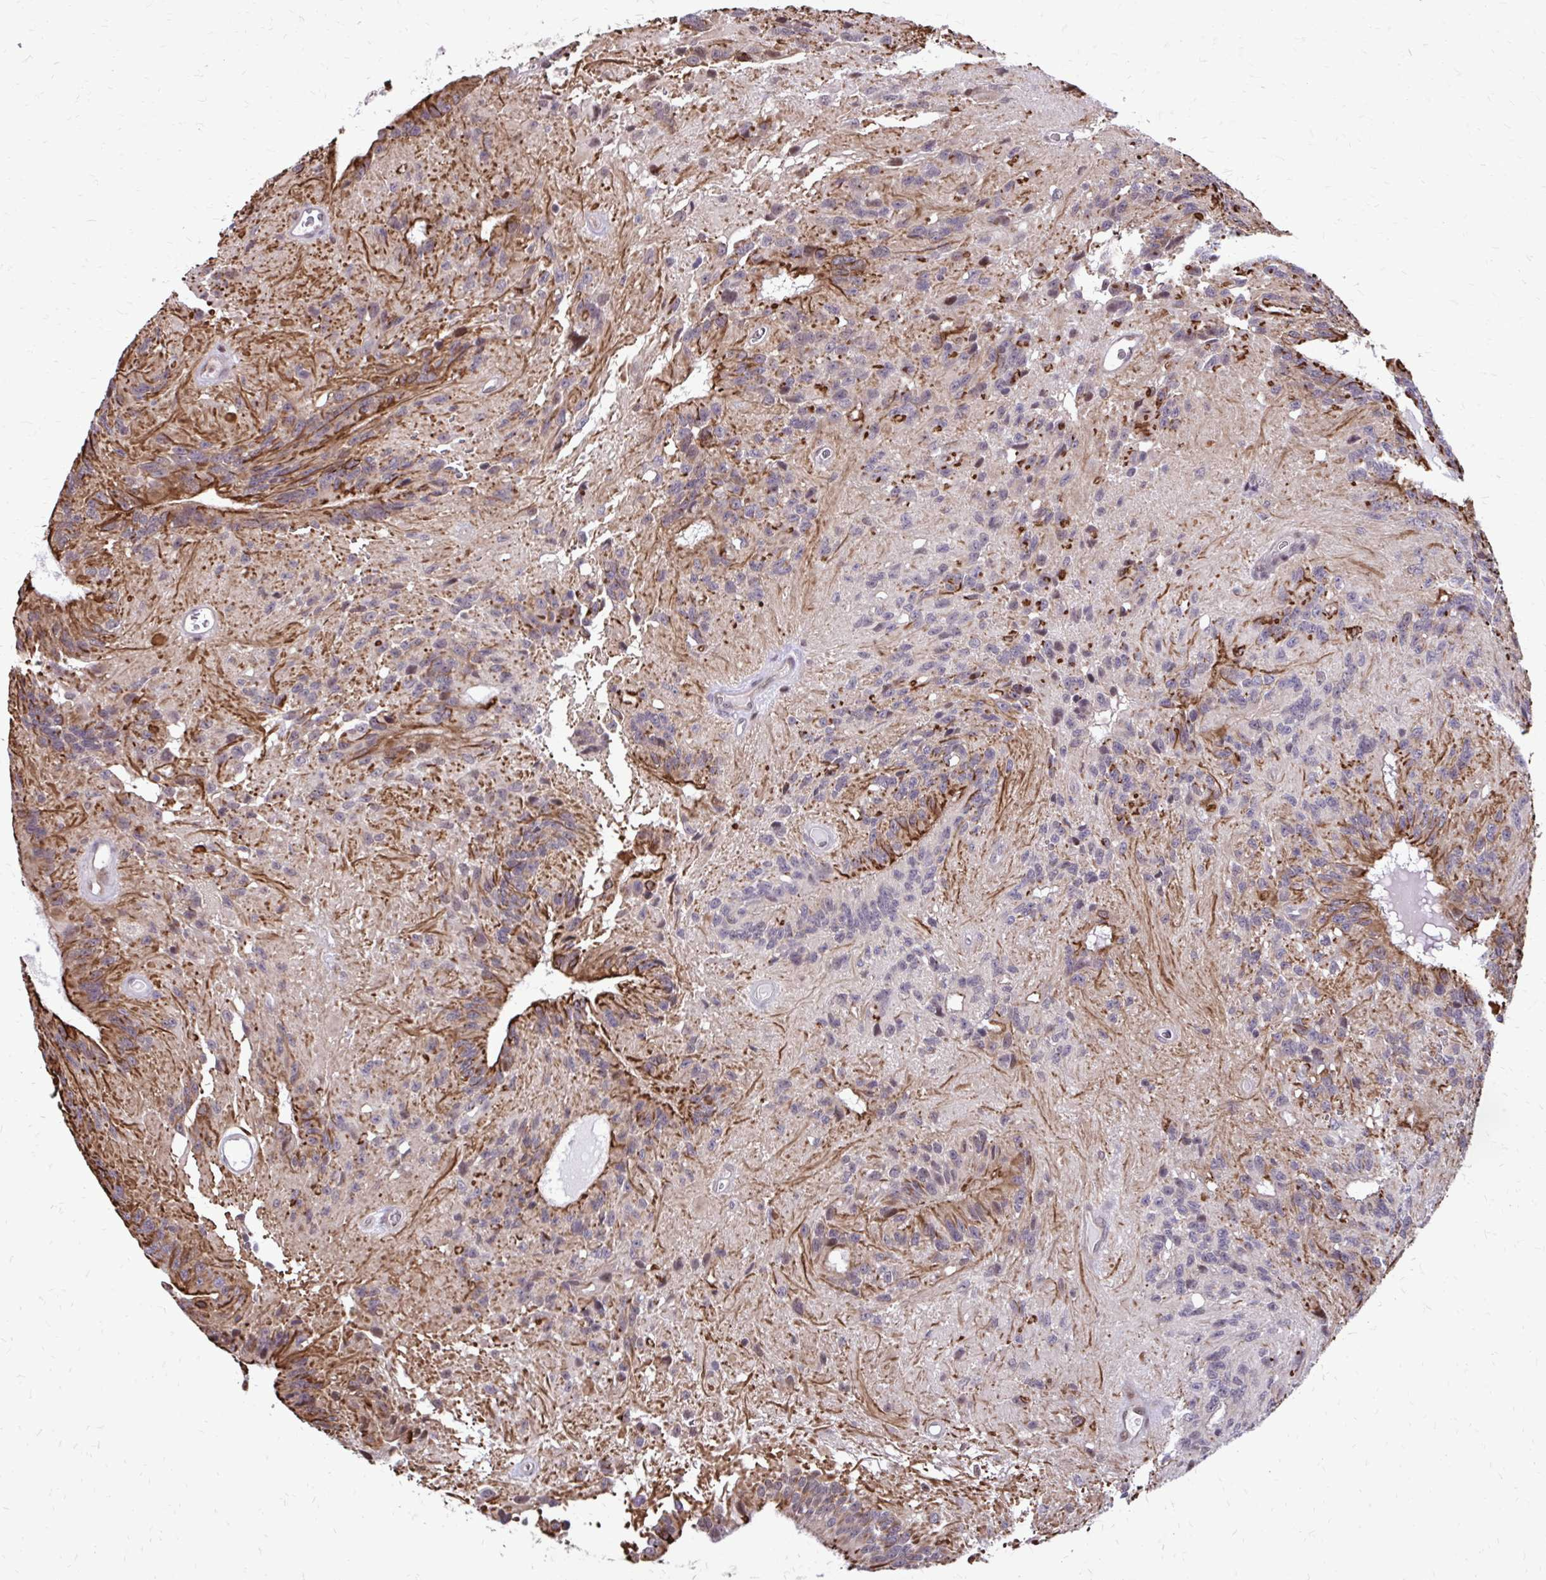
{"staining": {"intensity": "negative", "quantity": "none", "location": "none"}, "tissue": "glioma", "cell_type": "Tumor cells", "image_type": "cancer", "snomed": [{"axis": "morphology", "description": "Glioma, malignant, Low grade"}, {"axis": "topography", "description": "Brain"}], "caption": "A histopathology image of glioma stained for a protein reveals no brown staining in tumor cells. (Immunohistochemistry (ihc), brightfield microscopy, high magnification).", "gene": "ANKRD30B", "patient": {"sex": "male", "age": 31}}